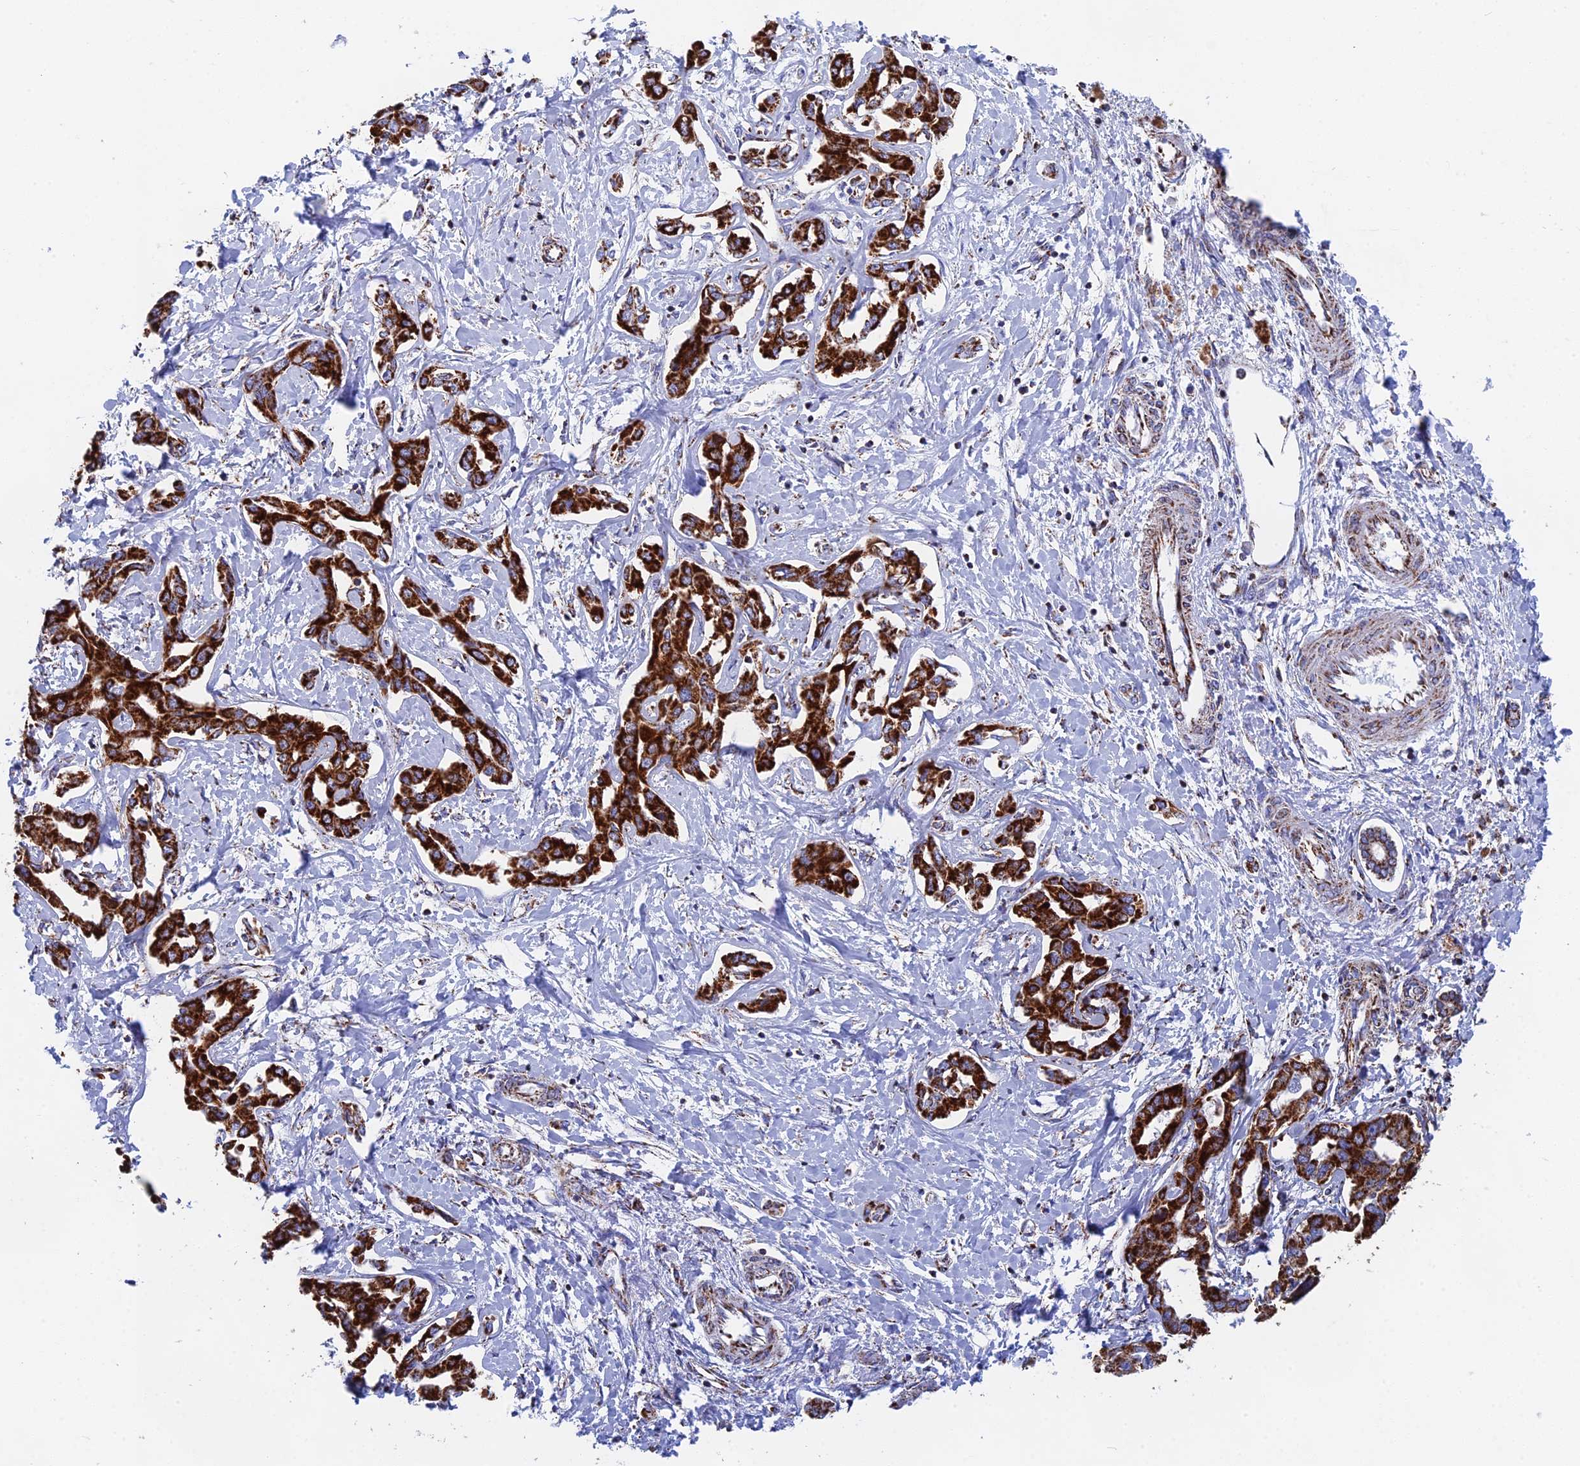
{"staining": {"intensity": "strong", "quantity": ">75%", "location": "cytoplasmic/membranous"}, "tissue": "liver cancer", "cell_type": "Tumor cells", "image_type": "cancer", "snomed": [{"axis": "morphology", "description": "Cholangiocarcinoma"}, {"axis": "topography", "description": "Liver"}], "caption": "Immunohistochemical staining of liver cholangiocarcinoma reveals high levels of strong cytoplasmic/membranous expression in about >75% of tumor cells.", "gene": "NDUFA5", "patient": {"sex": "male", "age": 59}}